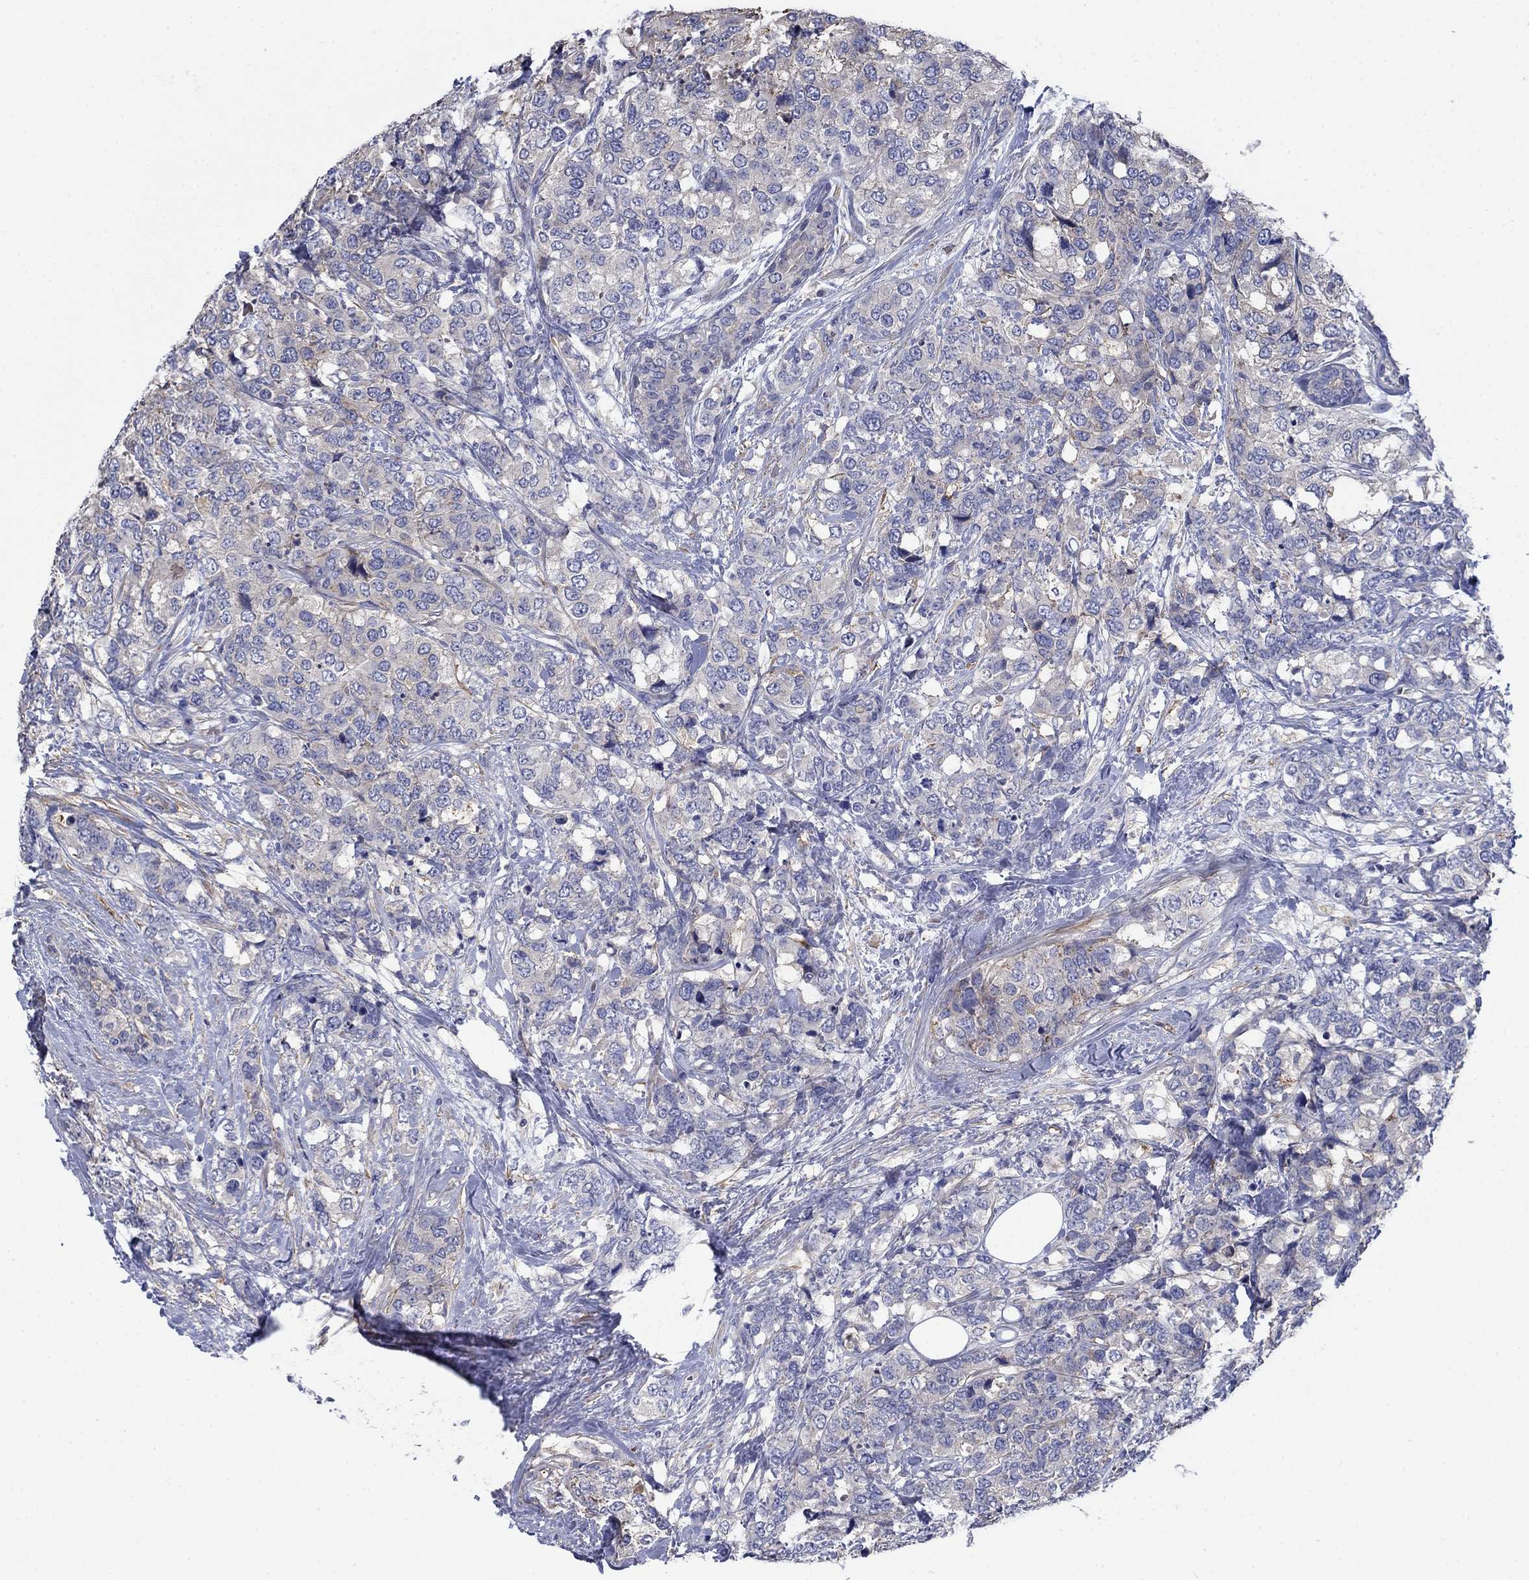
{"staining": {"intensity": "weak", "quantity": "<25%", "location": "cytoplasmic/membranous"}, "tissue": "breast cancer", "cell_type": "Tumor cells", "image_type": "cancer", "snomed": [{"axis": "morphology", "description": "Lobular carcinoma"}, {"axis": "topography", "description": "Breast"}], "caption": "IHC histopathology image of neoplastic tissue: lobular carcinoma (breast) stained with DAB (3,3'-diaminobenzidine) exhibits no significant protein staining in tumor cells.", "gene": "FLNC", "patient": {"sex": "female", "age": 59}}